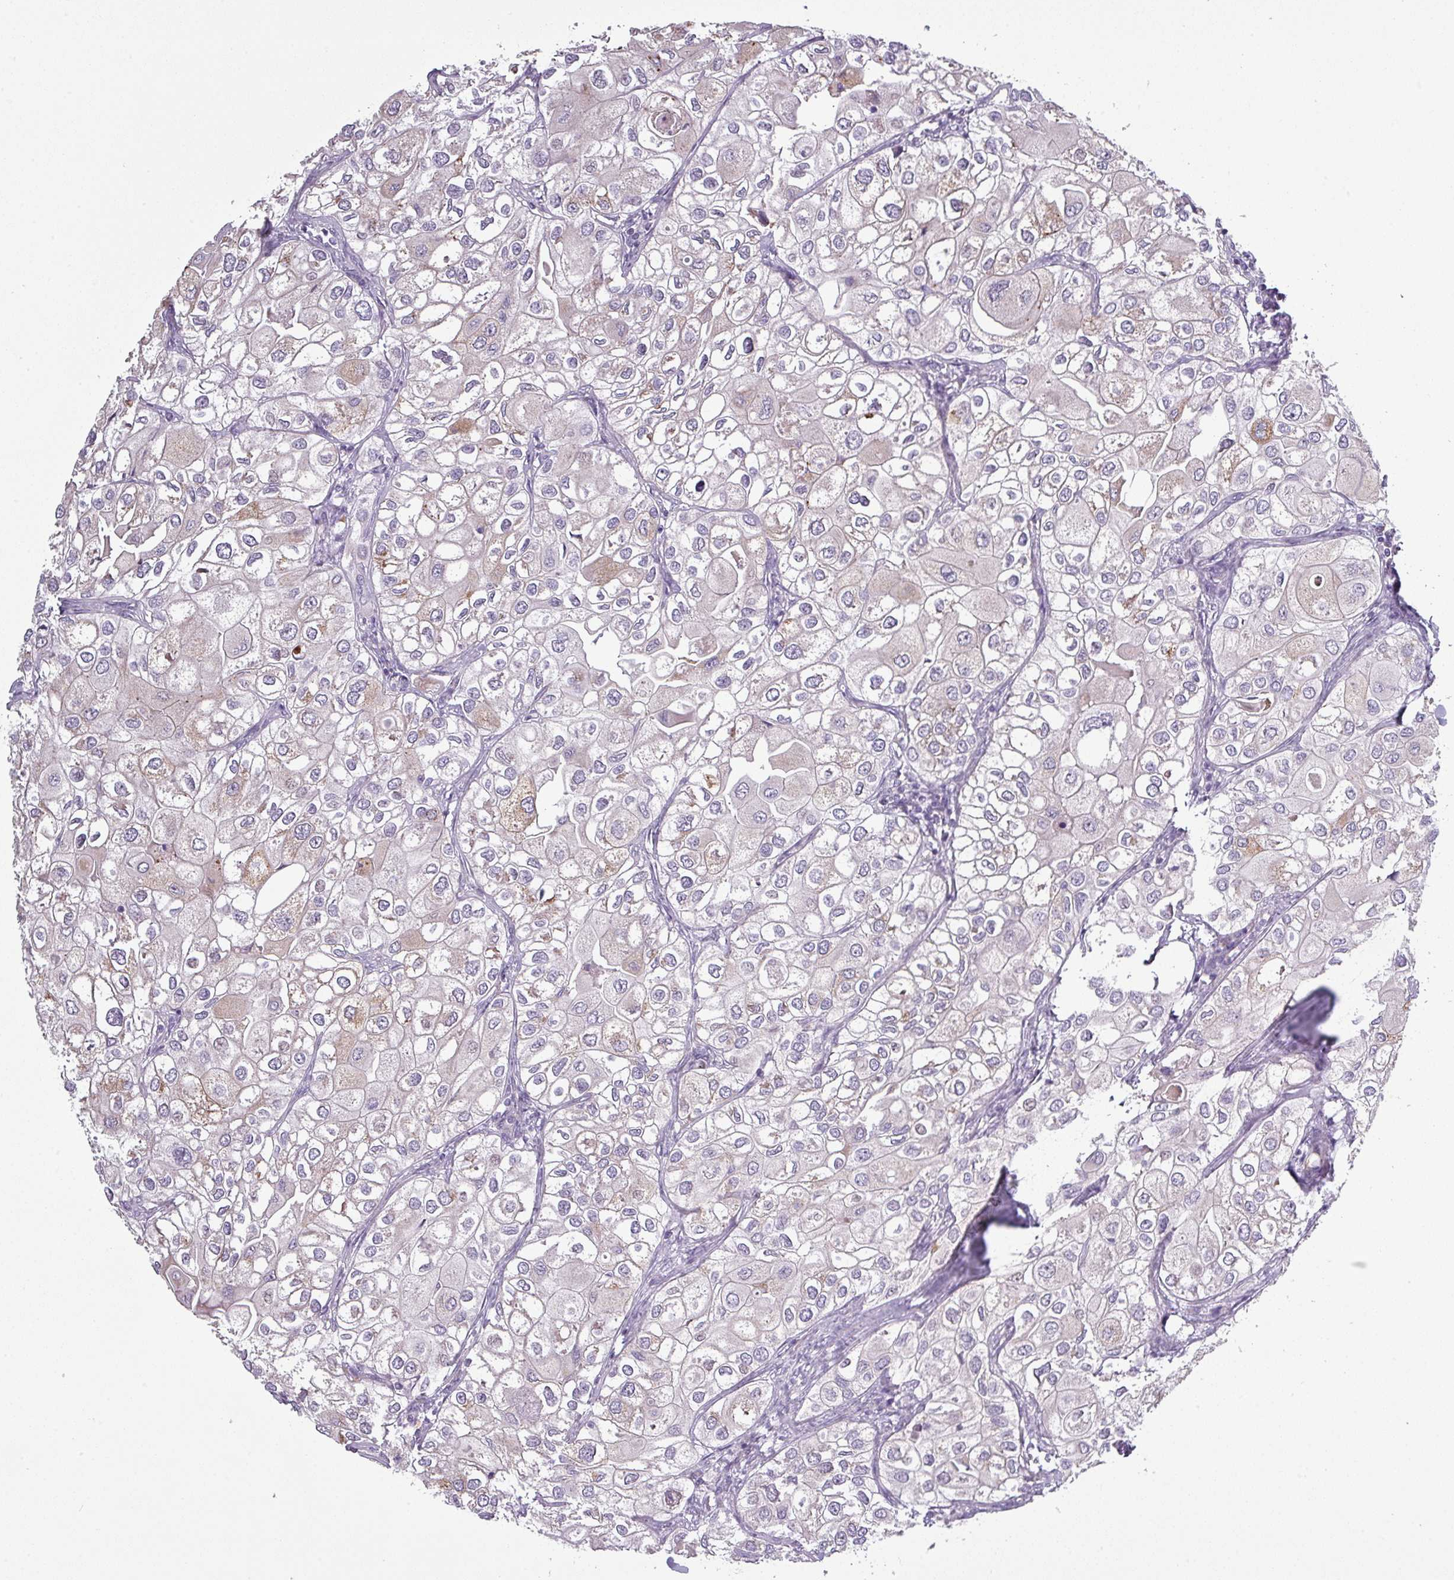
{"staining": {"intensity": "negative", "quantity": "none", "location": "none"}, "tissue": "urothelial cancer", "cell_type": "Tumor cells", "image_type": "cancer", "snomed": [{"axis": "morphology", "description": "Urothelial carcinoma, High grade"}, {"axis": "topography", "description": "Urinary bladder"}], "caption": "High power microscopy micrograph of an immunohistochemistry image of high-grade urothelial carcinoma, revealing no significant staining in tumor cells.", "gene": "C2orf16", "patient": {"sex": "male", "age": 64}}